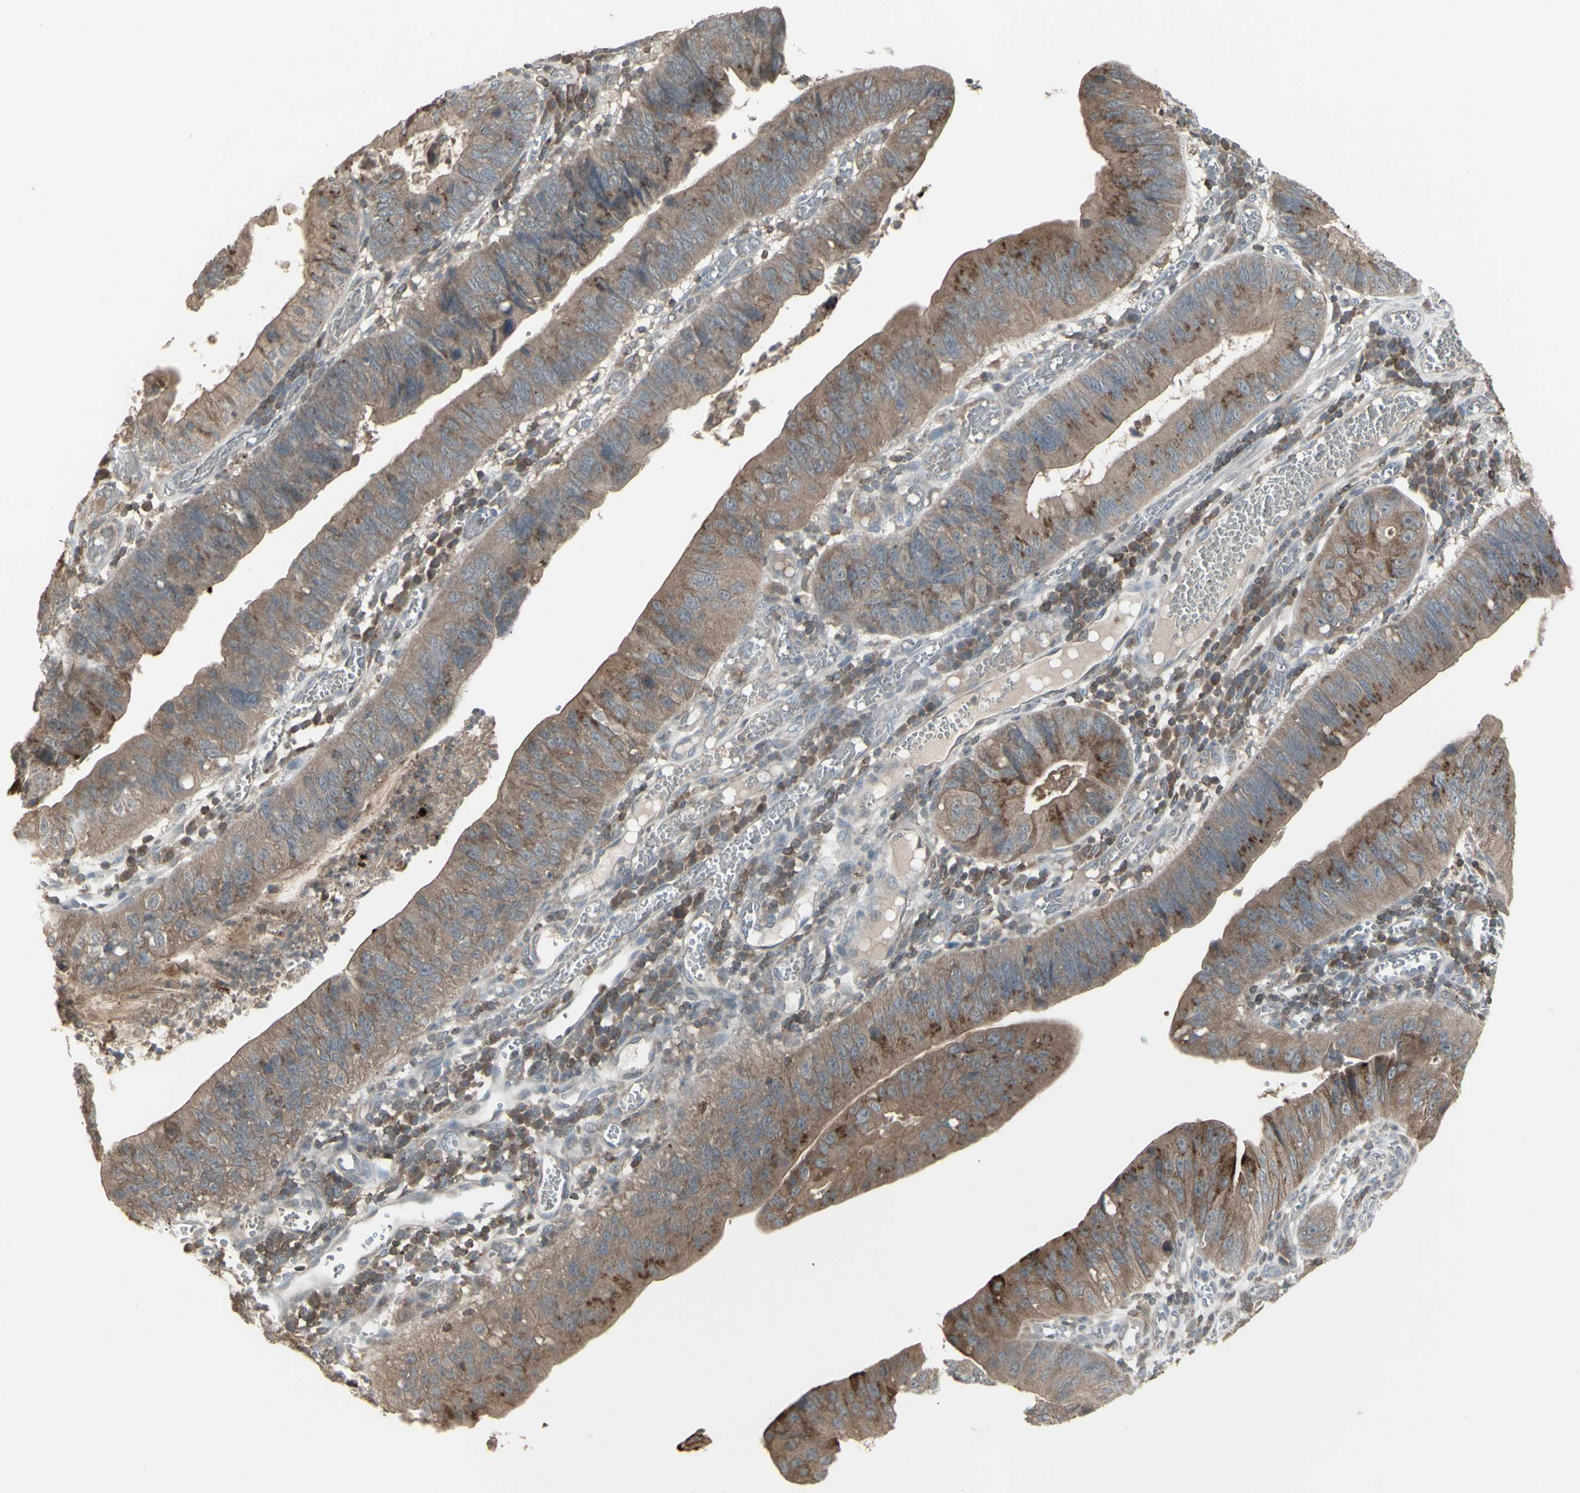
{"staining": {"intensity": "moderate", "quantity": ">75%", "location": "cytoplasmic/membranous"}, "tissue": "stomach cancer", "cell_type": "Tumor cells", "image_type": "cancer", "snomed": [{"axis": "morphology", "description": "Adenocarcinoma, NOS"}, {"axis": "topography", "description": "Stomach"}], "caption": "Stomach cancer (adenocarcinoma) tissue reveals moderate cytoplasmic/membranous staining in approximately >75% of tumor cells", "gene": "CSK", "patient": {"sex": "male", "age": 59}}